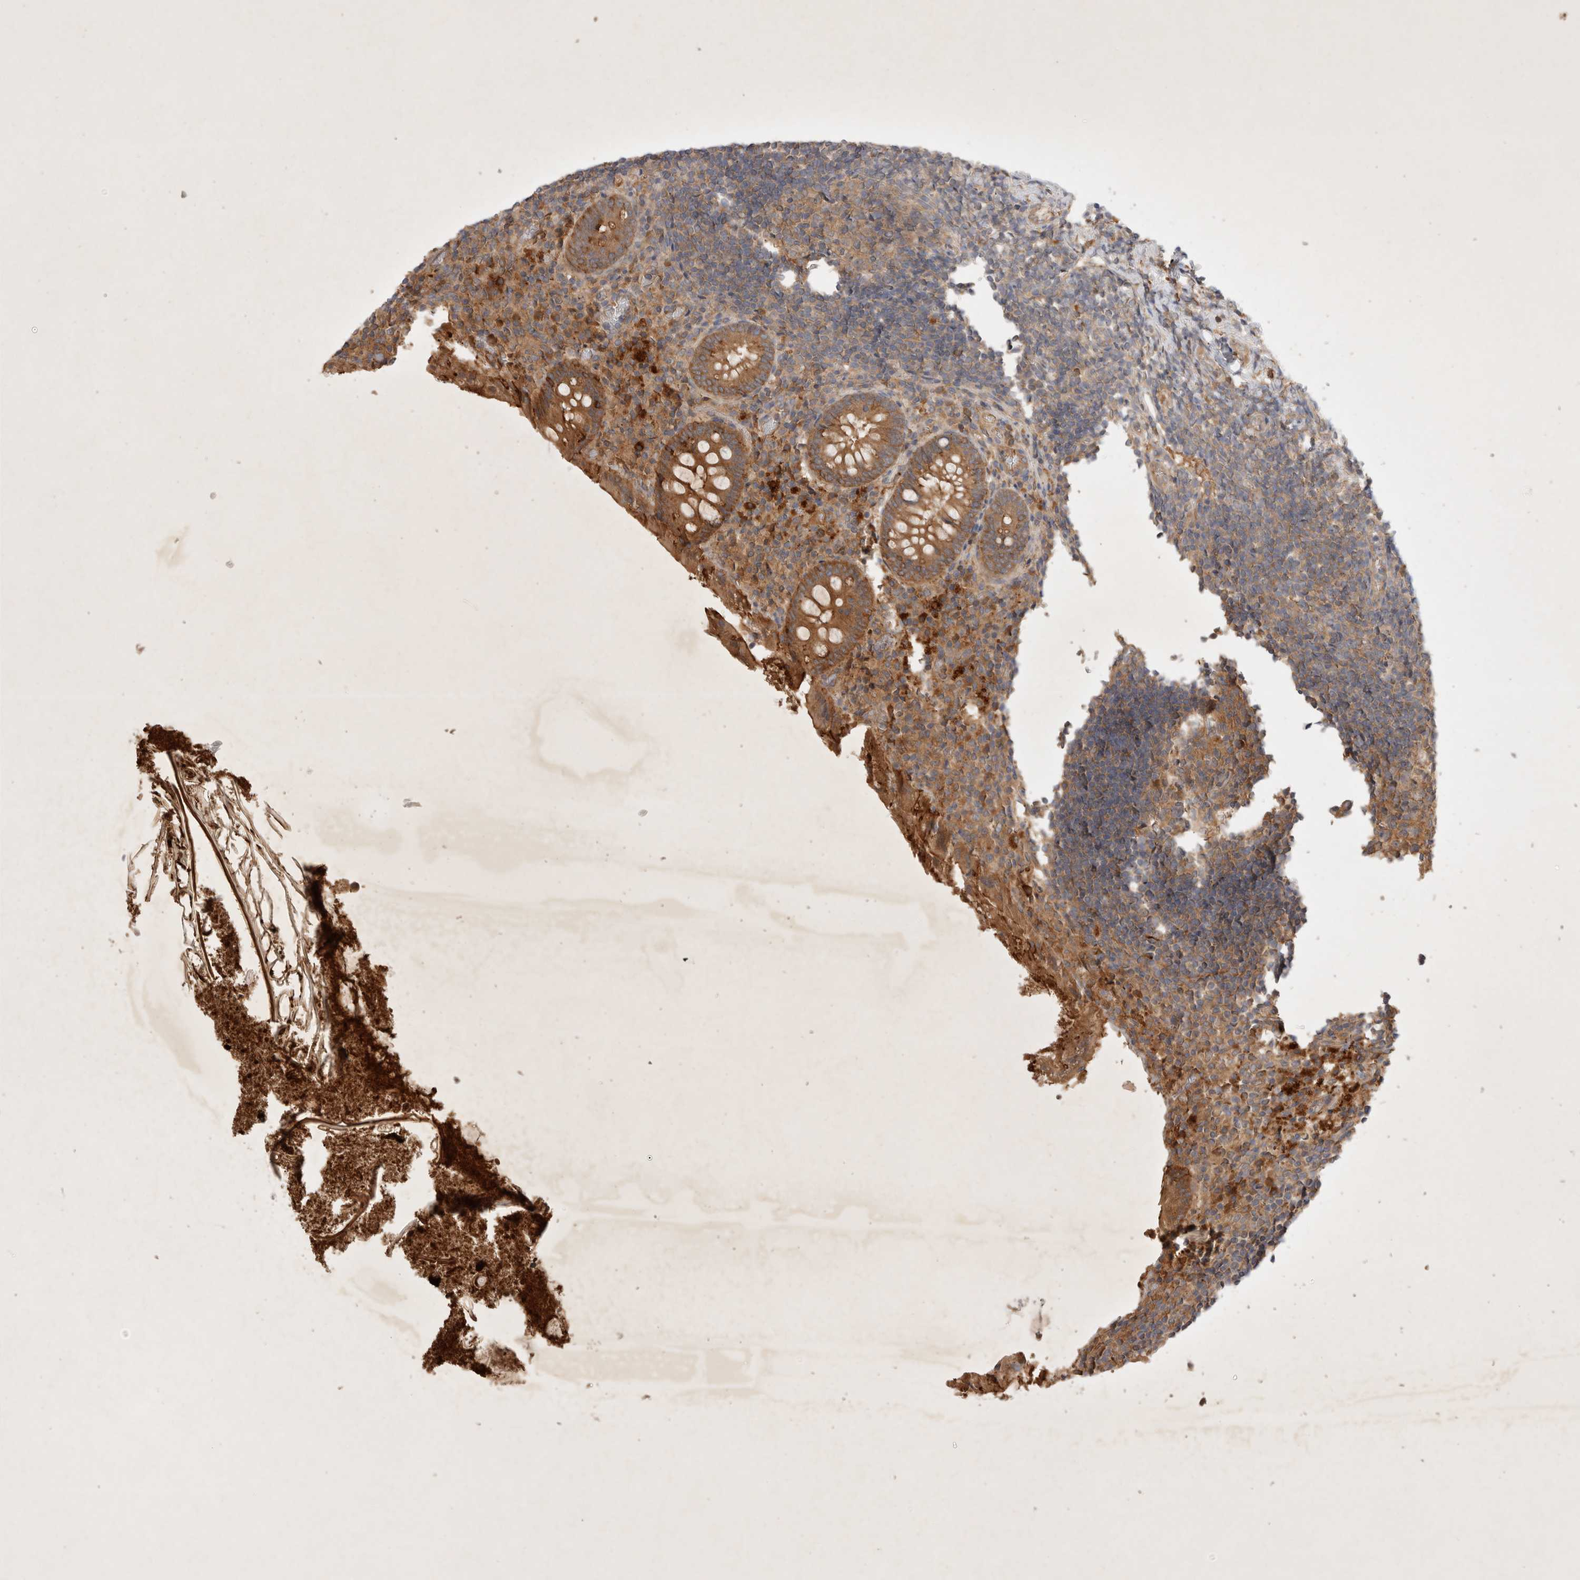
{"staining": {"intensity": "moderate", "quantity": ">75%", "location": "cytoplasmic/membranous"}, "tissue": "appendix", "cell_type": "Glandular cells", "image_type": "normal", "snomed": [{"axis": "morphology", "description": "Normal tissue, NOS"}, {"axis": "topography", "description": "Appendix"}], "caption": "Glandular cells show medium levels of moderate cytoplasmic/membranous positivity in approximately >75% of cells in unremarkable human appendix.", "gene": "YES1", "patient": {"sex": "female", "age": 17}}